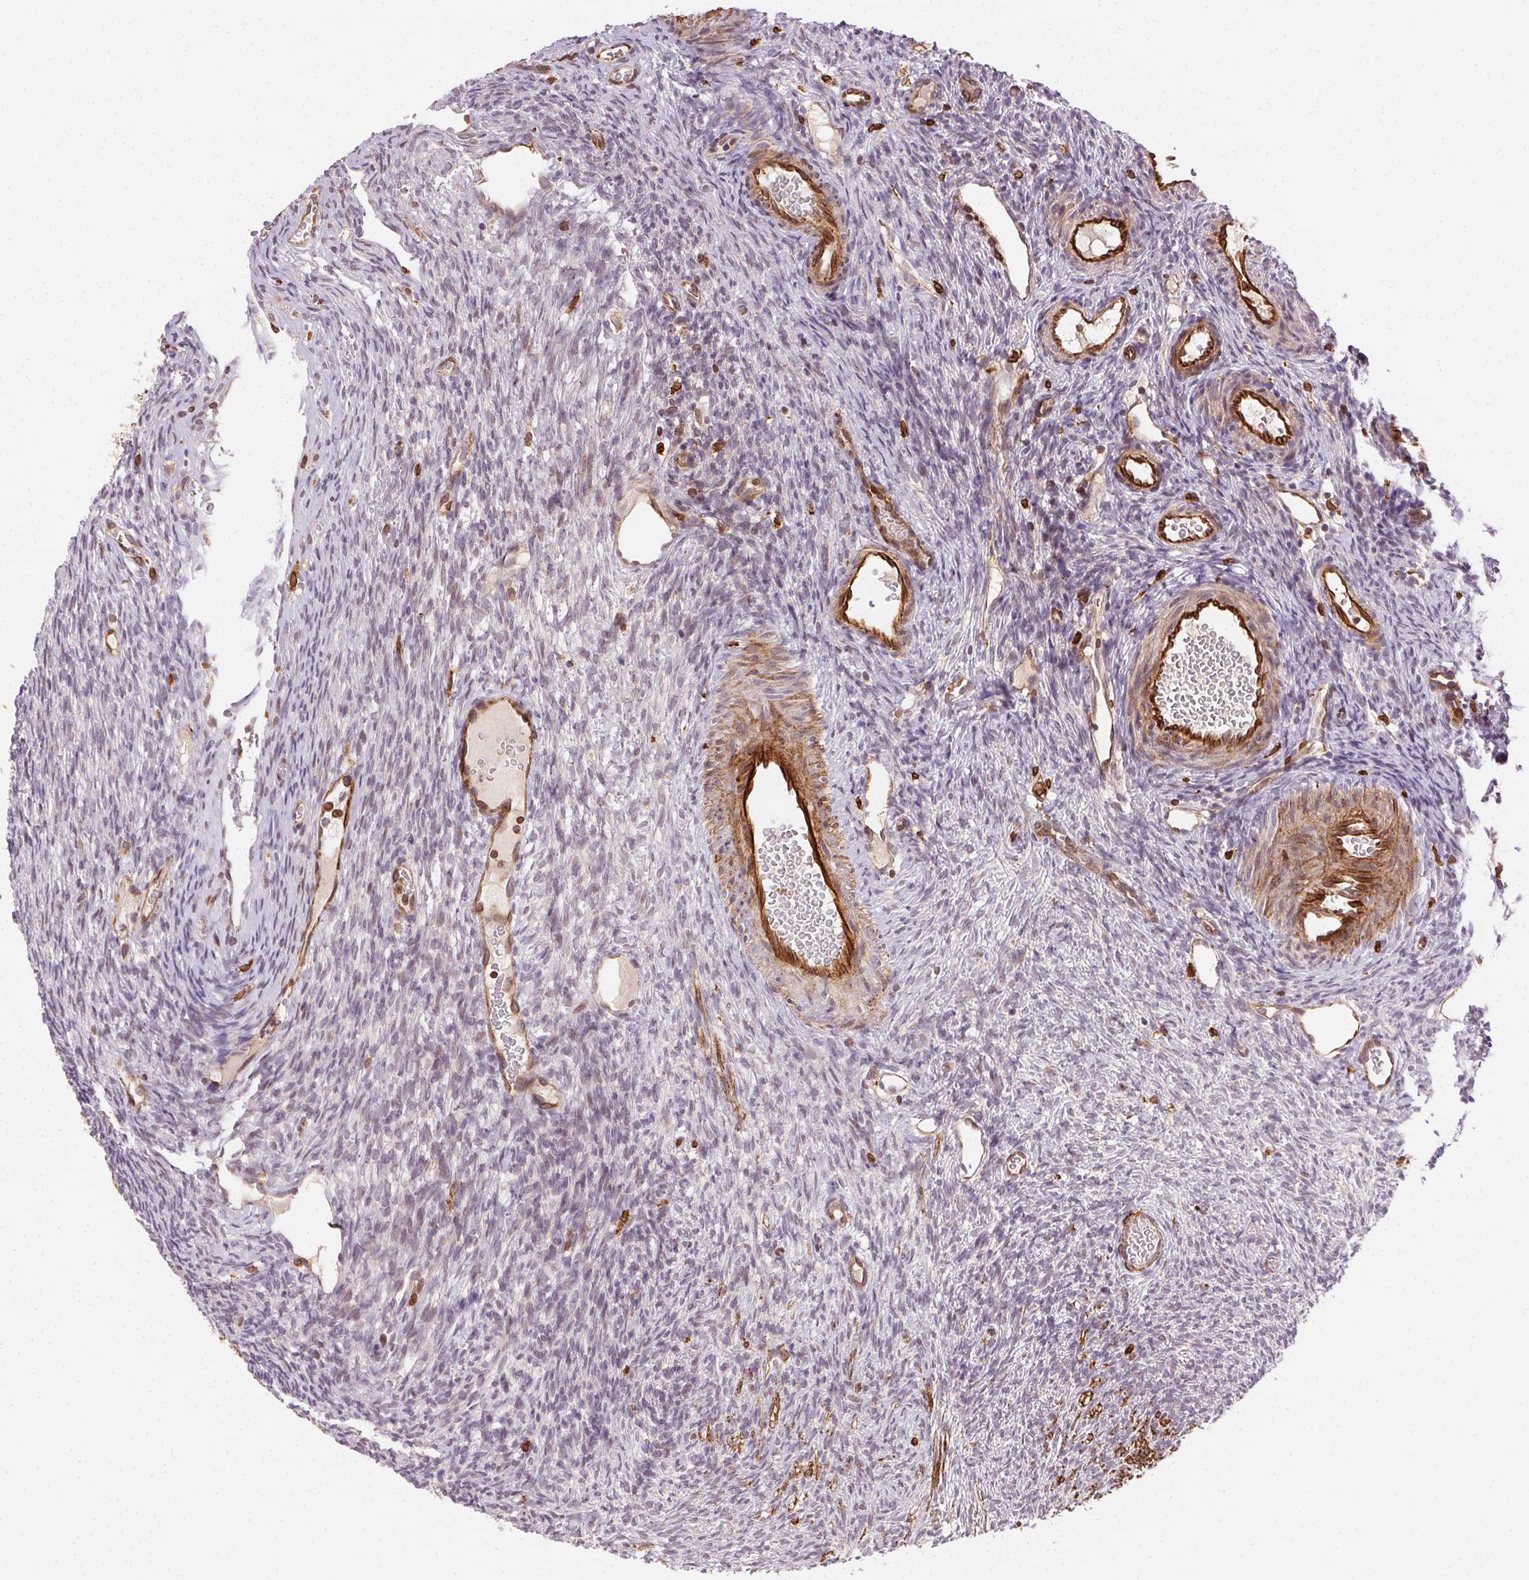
{"staining": {"intensity": "moderate", "quantity": ">75%", "location": "cytoplasmic/membranous"}, "tissue": "ovary", "cell_type": "Follicle cells", "image_type": "normal", "snomed": [{"axis": "morphology", "description": "Normal tissue, NOS"}, {"axis": "topography", "description": "Ovary"}], "caption": "Protein expression analysis of normal ovary demonstrates moderate cytoplasmic/membranous staining in approximately >75% of follicle cells. (IHC, brightfield microscopy, high magnification).", "gene": "RNASET2", "patient": {"sex": "female", "age": 34}}